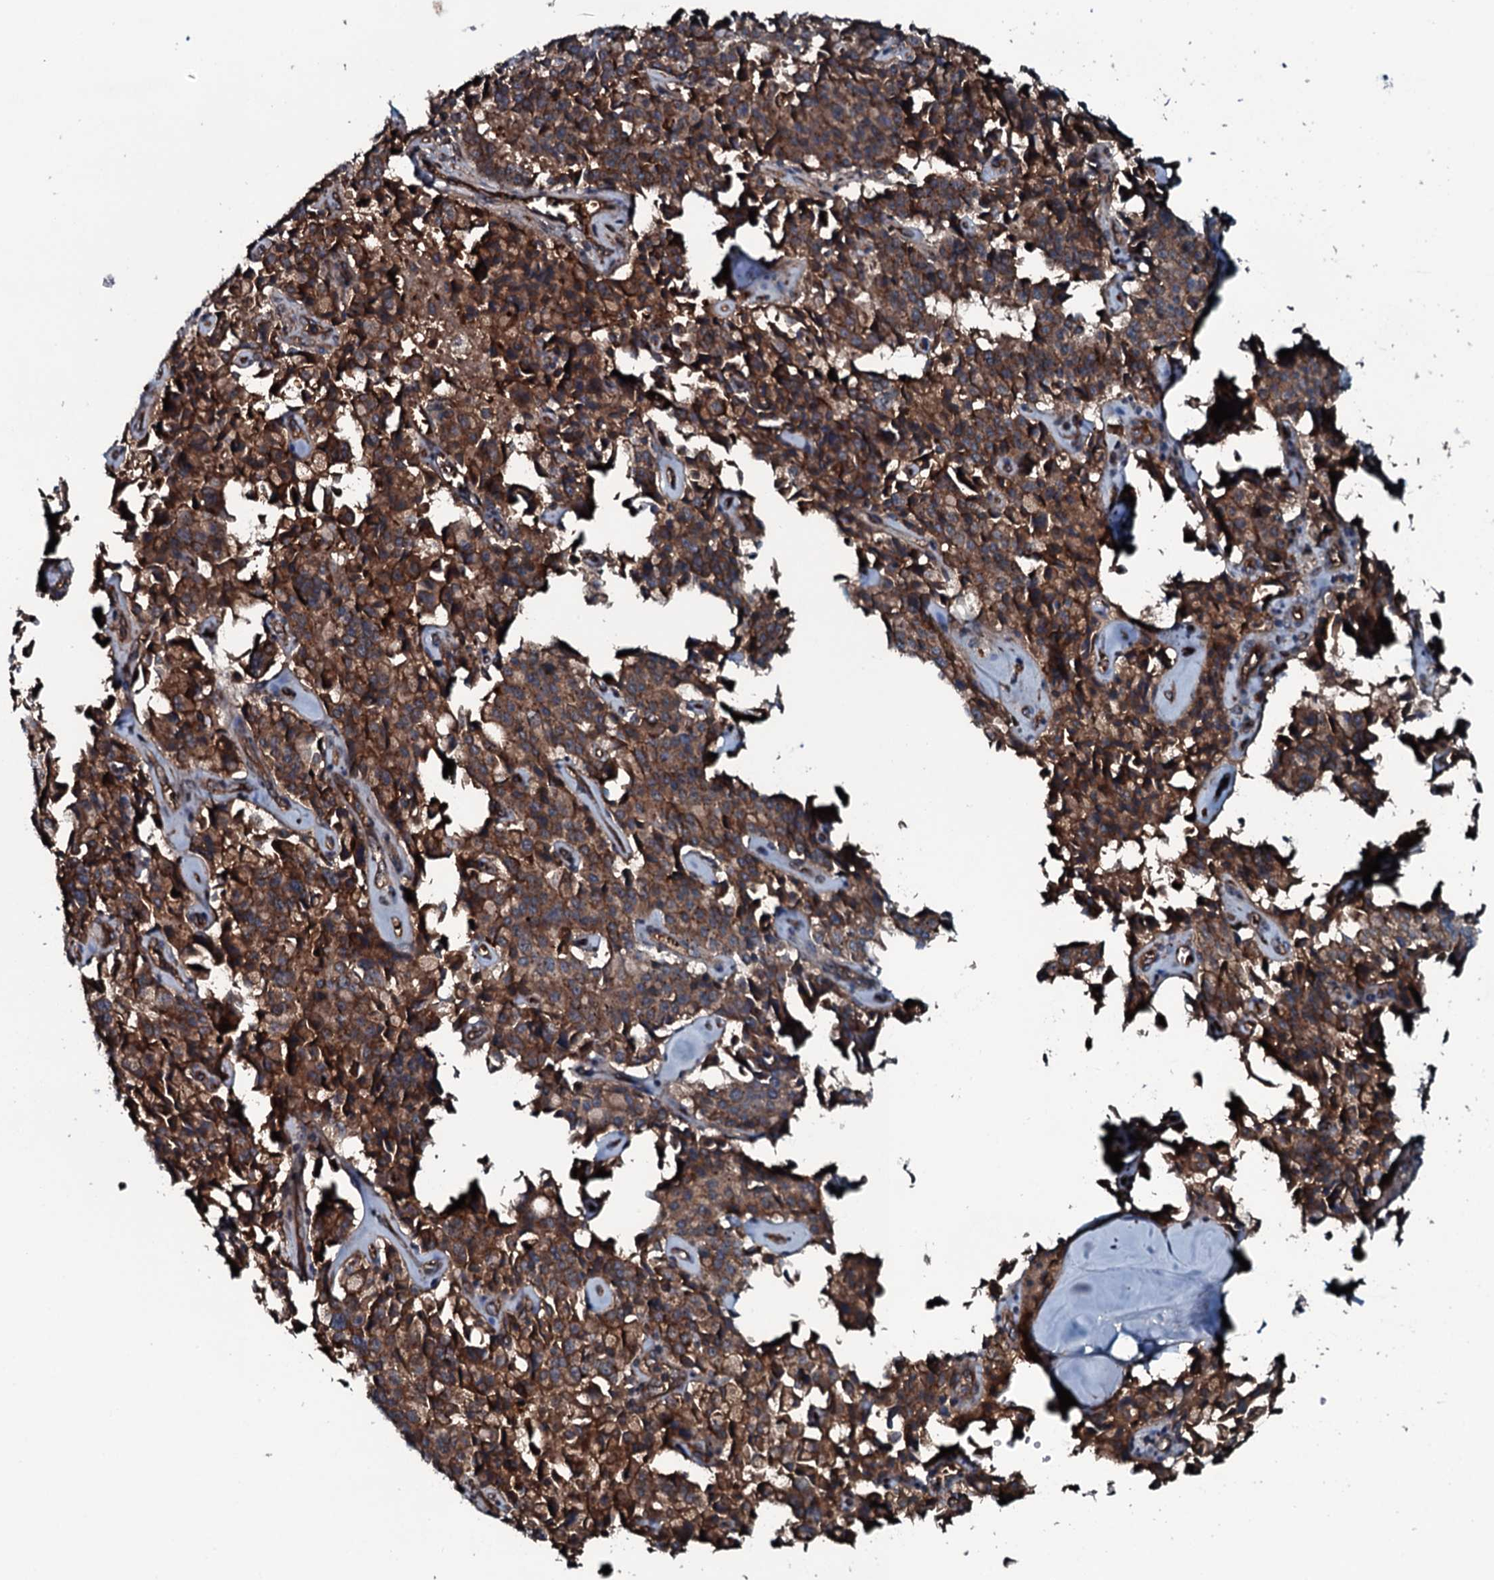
{"staining": {"intensity": "moderate", "quantity": ">75%", "location": "cytoplasmic/membranous"}, "tissue": "pancreatic cancer", "cell_type": "Tumor cells", "image_type": "cancer", "snomed": [{"axis": "morphology", "description": "Adenocarcinoma, NOS"}, {"axis": "topography", "description": "Pancreas"}], "caption": "Adenocarcinoma (pancreatic) stained for a protein demonstrates moderate cytoplasmic/membranous positivity in tumor cells. (Stains: DAB in brown, nuclei in blue, Microscopy: brightfield microscopy at high magnification).", "gene": "TRIM7", "patient": {"sex": "male", "age": 65}}